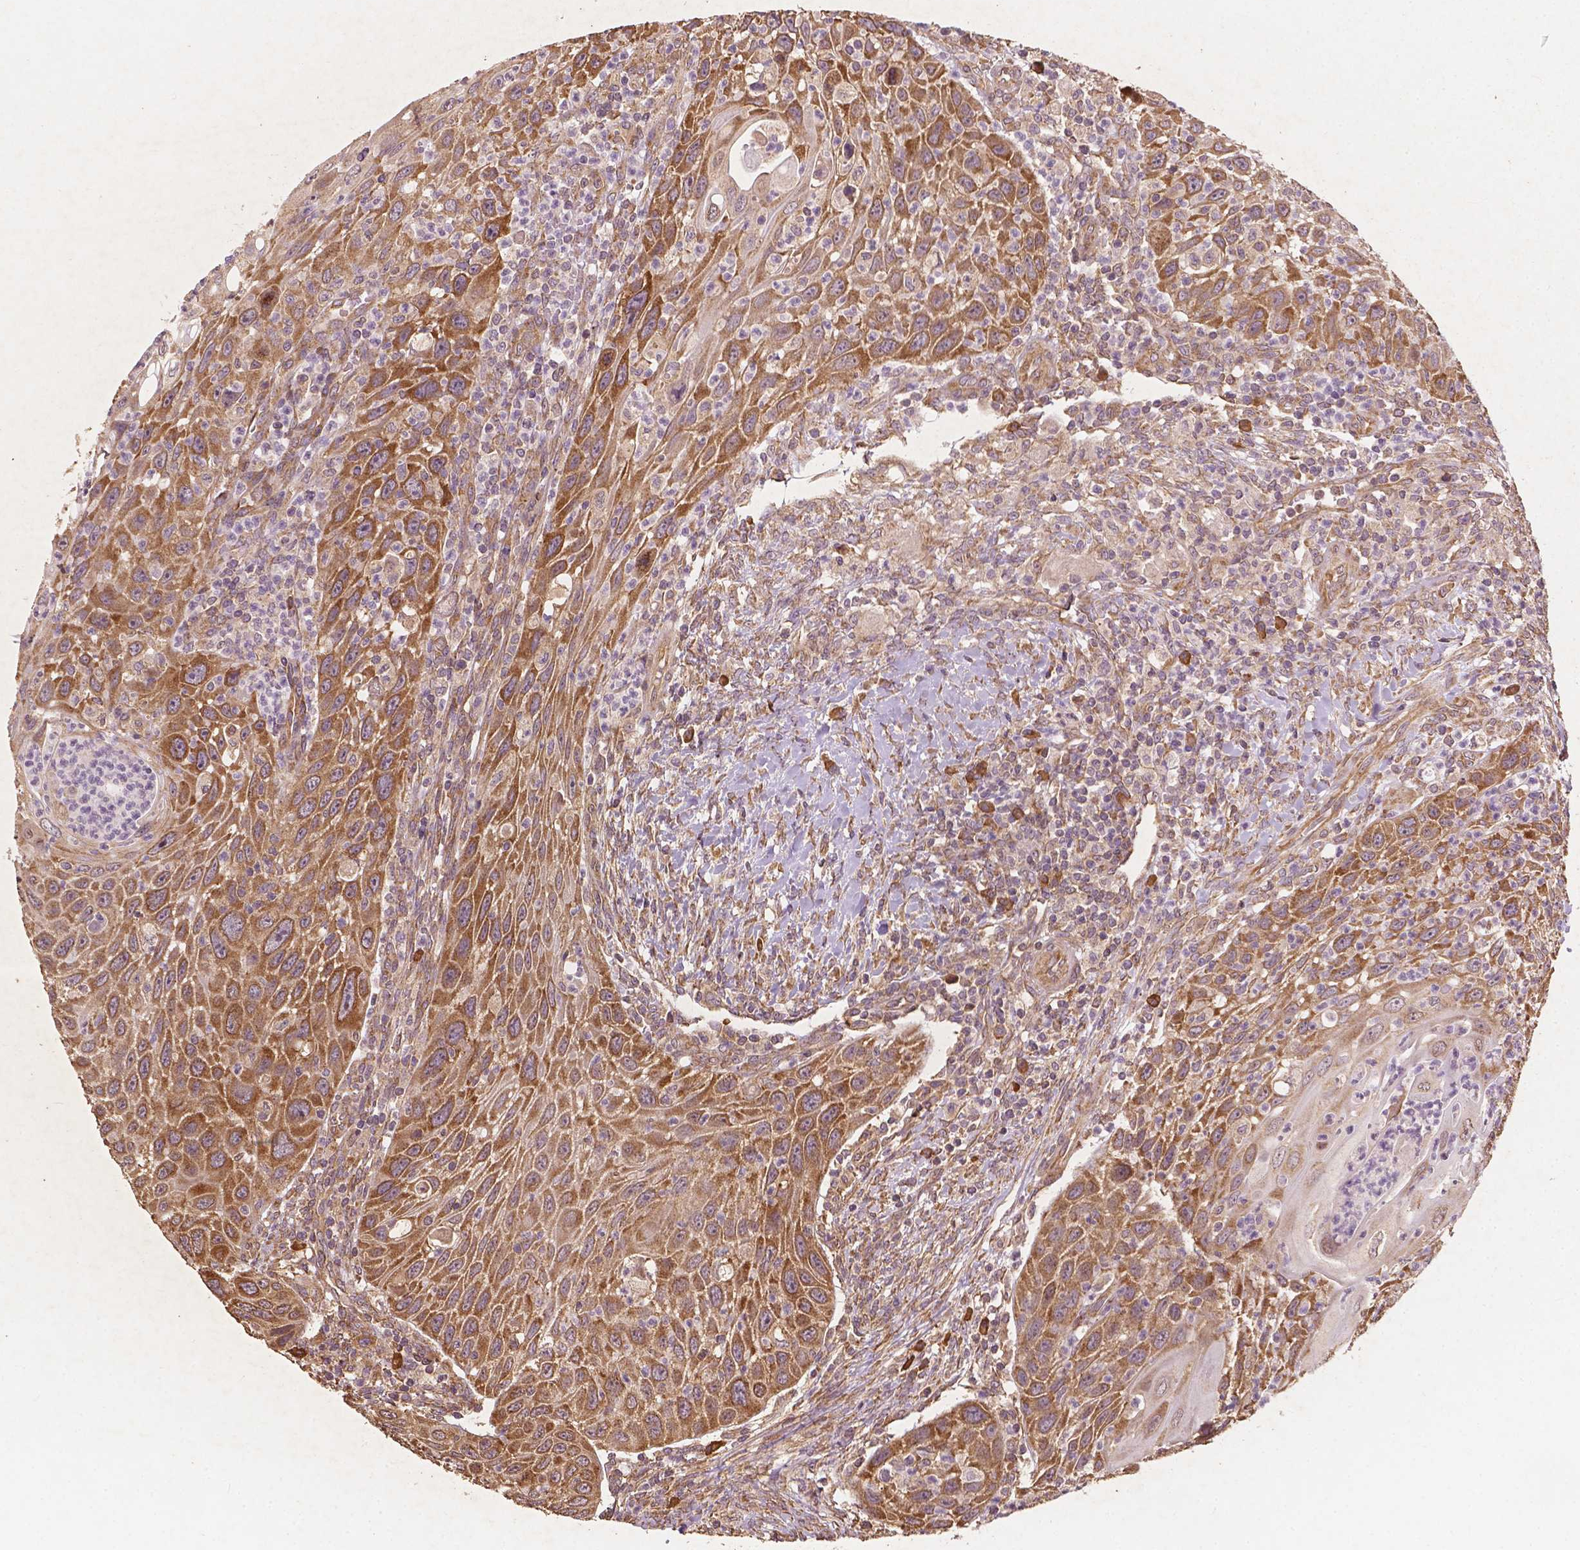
{"staining": {"intensity": "moderate", "quantity": ">75%", "location": "cytoplasmic/membranous"}, "tissue": "head and neck cancer", "cell_type": "Tumor cells", "image_type": "cancer", "snomed": [{"axis": "morphology", "description": "Squamous cell carcinoma, NOS"}, {"axis": "topography", "description": "Head-Neck"}], "caption": "An image of squamous cell carcinoma (head and neck) stained for a protein demonstrates moderate cytoplasmic/membranous brown staining in tumor cells.", "gene": "G3BP1", "patient": {"sex": "male", "age": 69}}